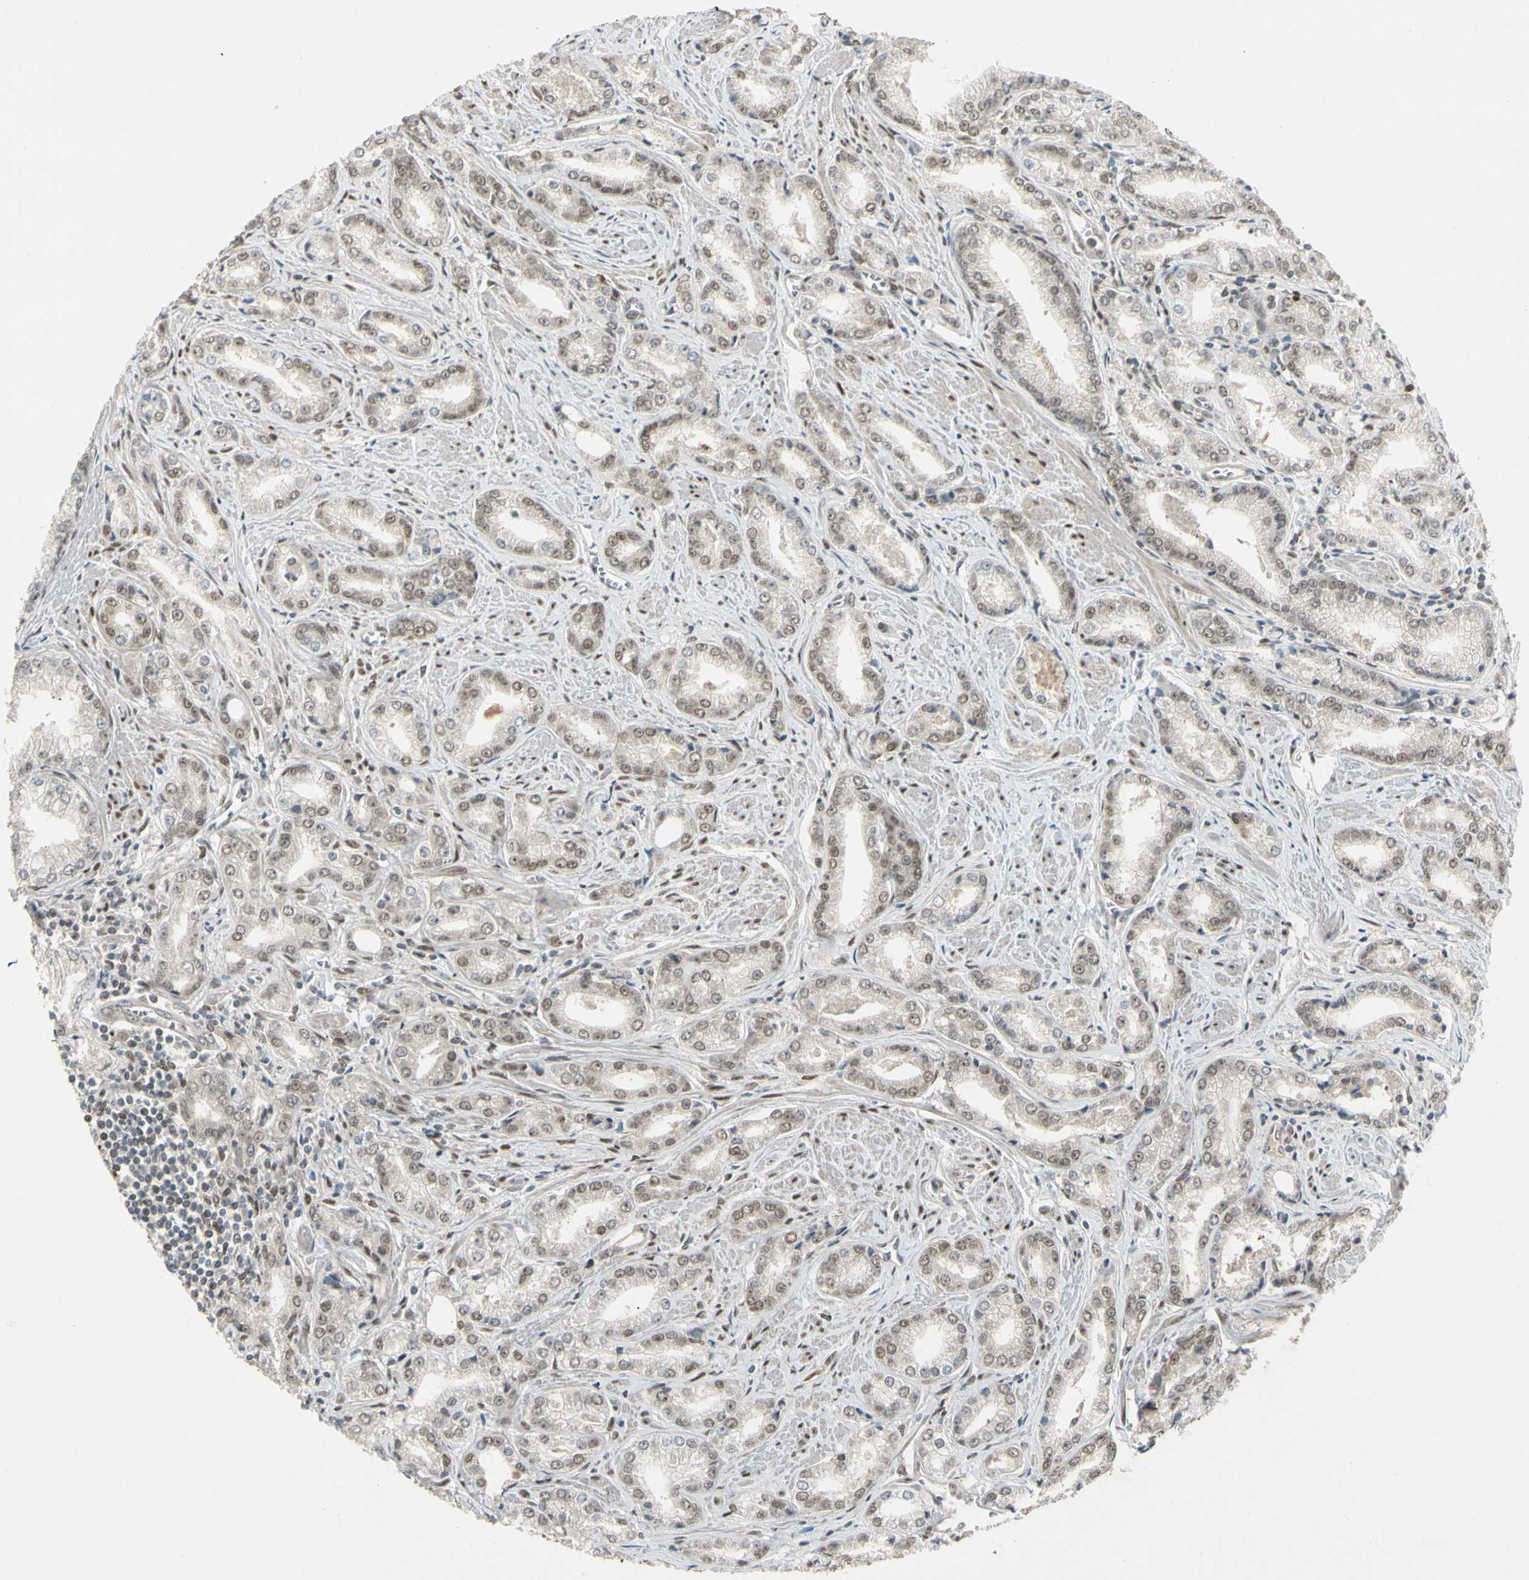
{"staining": {"intensity": "weak", "quantity": ">75%", "location": "nuclear"}, "tissue": "prostate cancer", "cell_type": "Tumor cells", "image_type": "cancer", "snomed": [{"axis": "morphology", "description": "Adenocarcinoma, Low grade"}, {"axis": "topography", "description": "Prostate"}], "caption": "Immunohistochemistry (IHC) staining of prostate cancer, which shows low levels of weak nuclear staining in approximately >75% of tumor cells indicating weak nuclear protein staining. The staining was performed using DAB (3,3'-diaminobenzidine) (brown) for protein detection and nuclei were counterstained in hematoxylin (blue).", "gene": "GTF3A", "patient": {"sex": "male", "age": 64}}